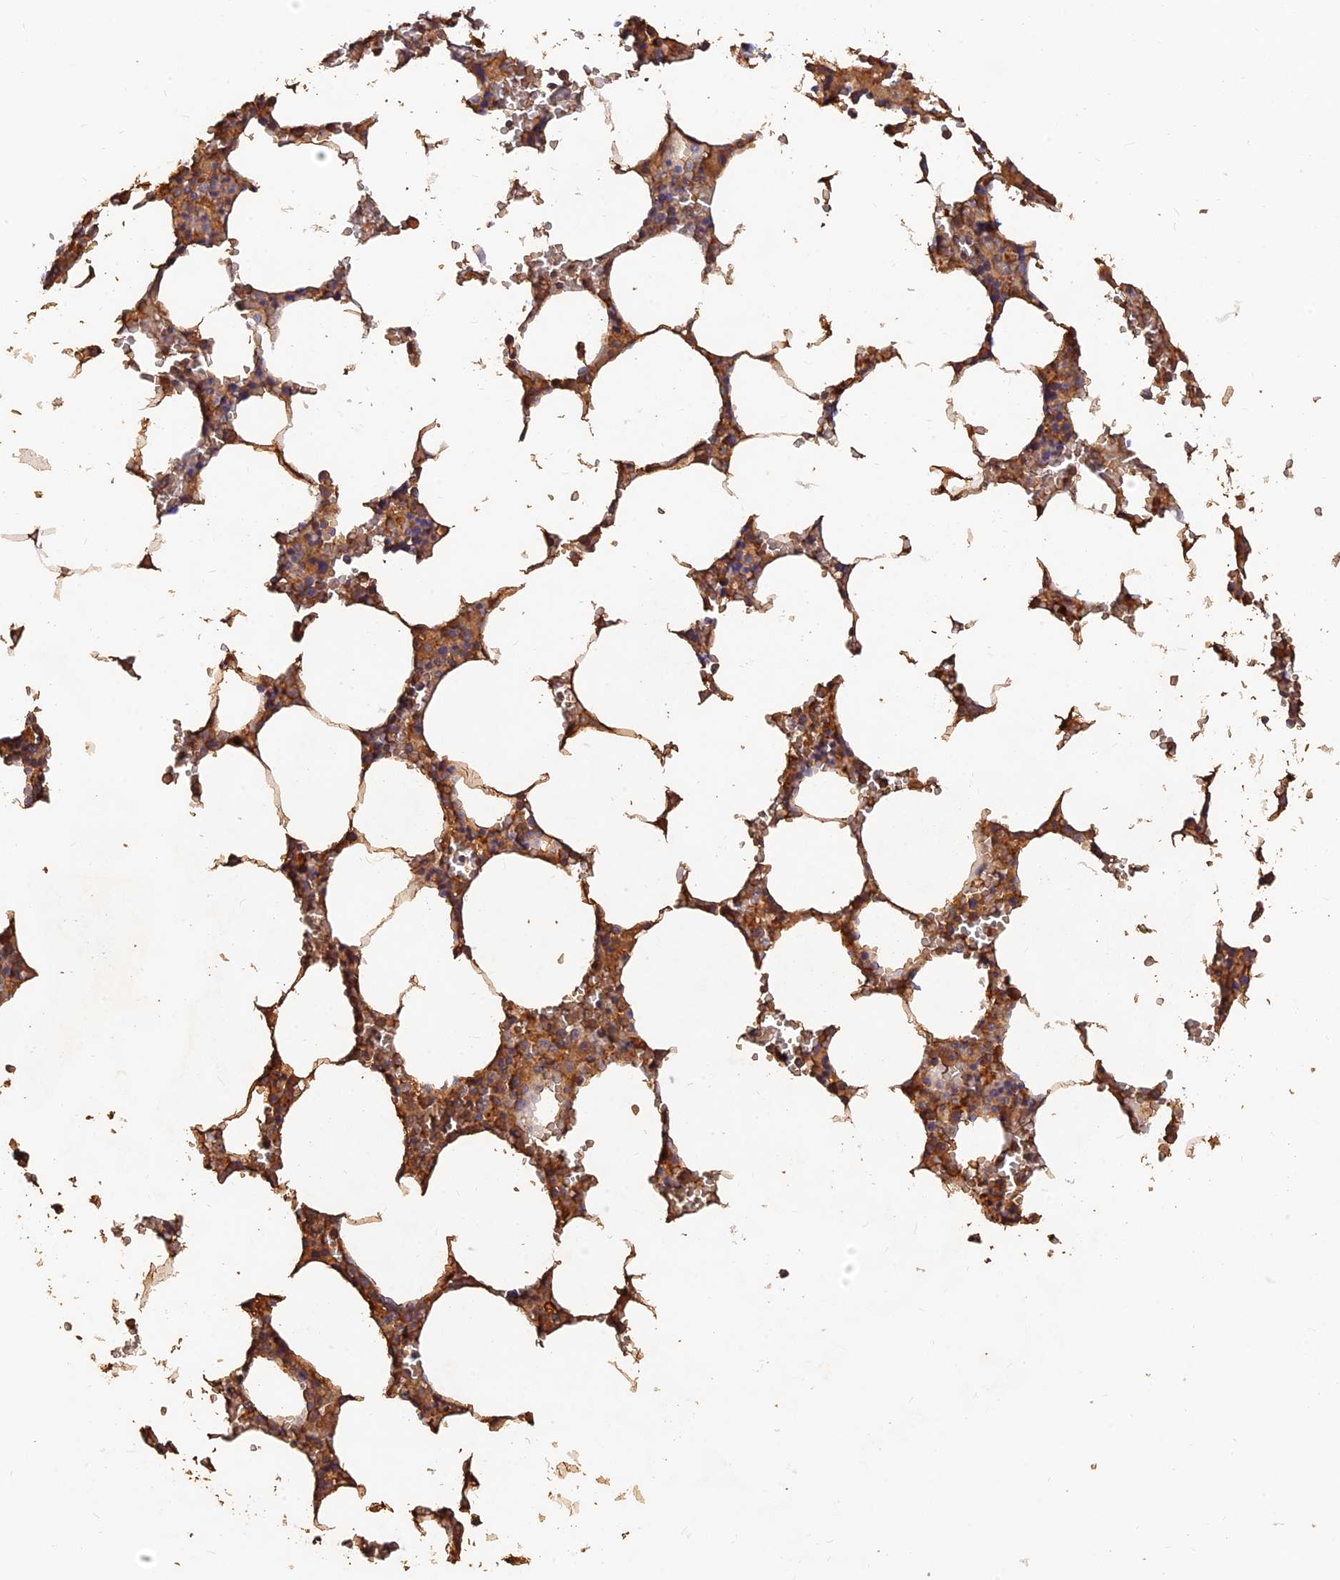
{"staining": {"intensity": "moderate", "quantity": ">75%", "location": "cytoplasmic/membranous"}, "tissue": "bone marrow", "cell_type": "Hematopoietic cells", "image_type": "normal", "snomed": [{"axis": "morphology", "description": "Normal tissue, NOS"}, {"axis": "topography", "description": "Bone marrow"}], "caption": "This micrograph reveals benign bone marrow stained with IHC to label a protein in brown. The cytoplasmic/membranous of hematopoietic cells show moderate positivity for the protein. Nuclei are counter-stained blue.", "gene": "ACSM5", "patient": {"sex": "male", "age": 70}}